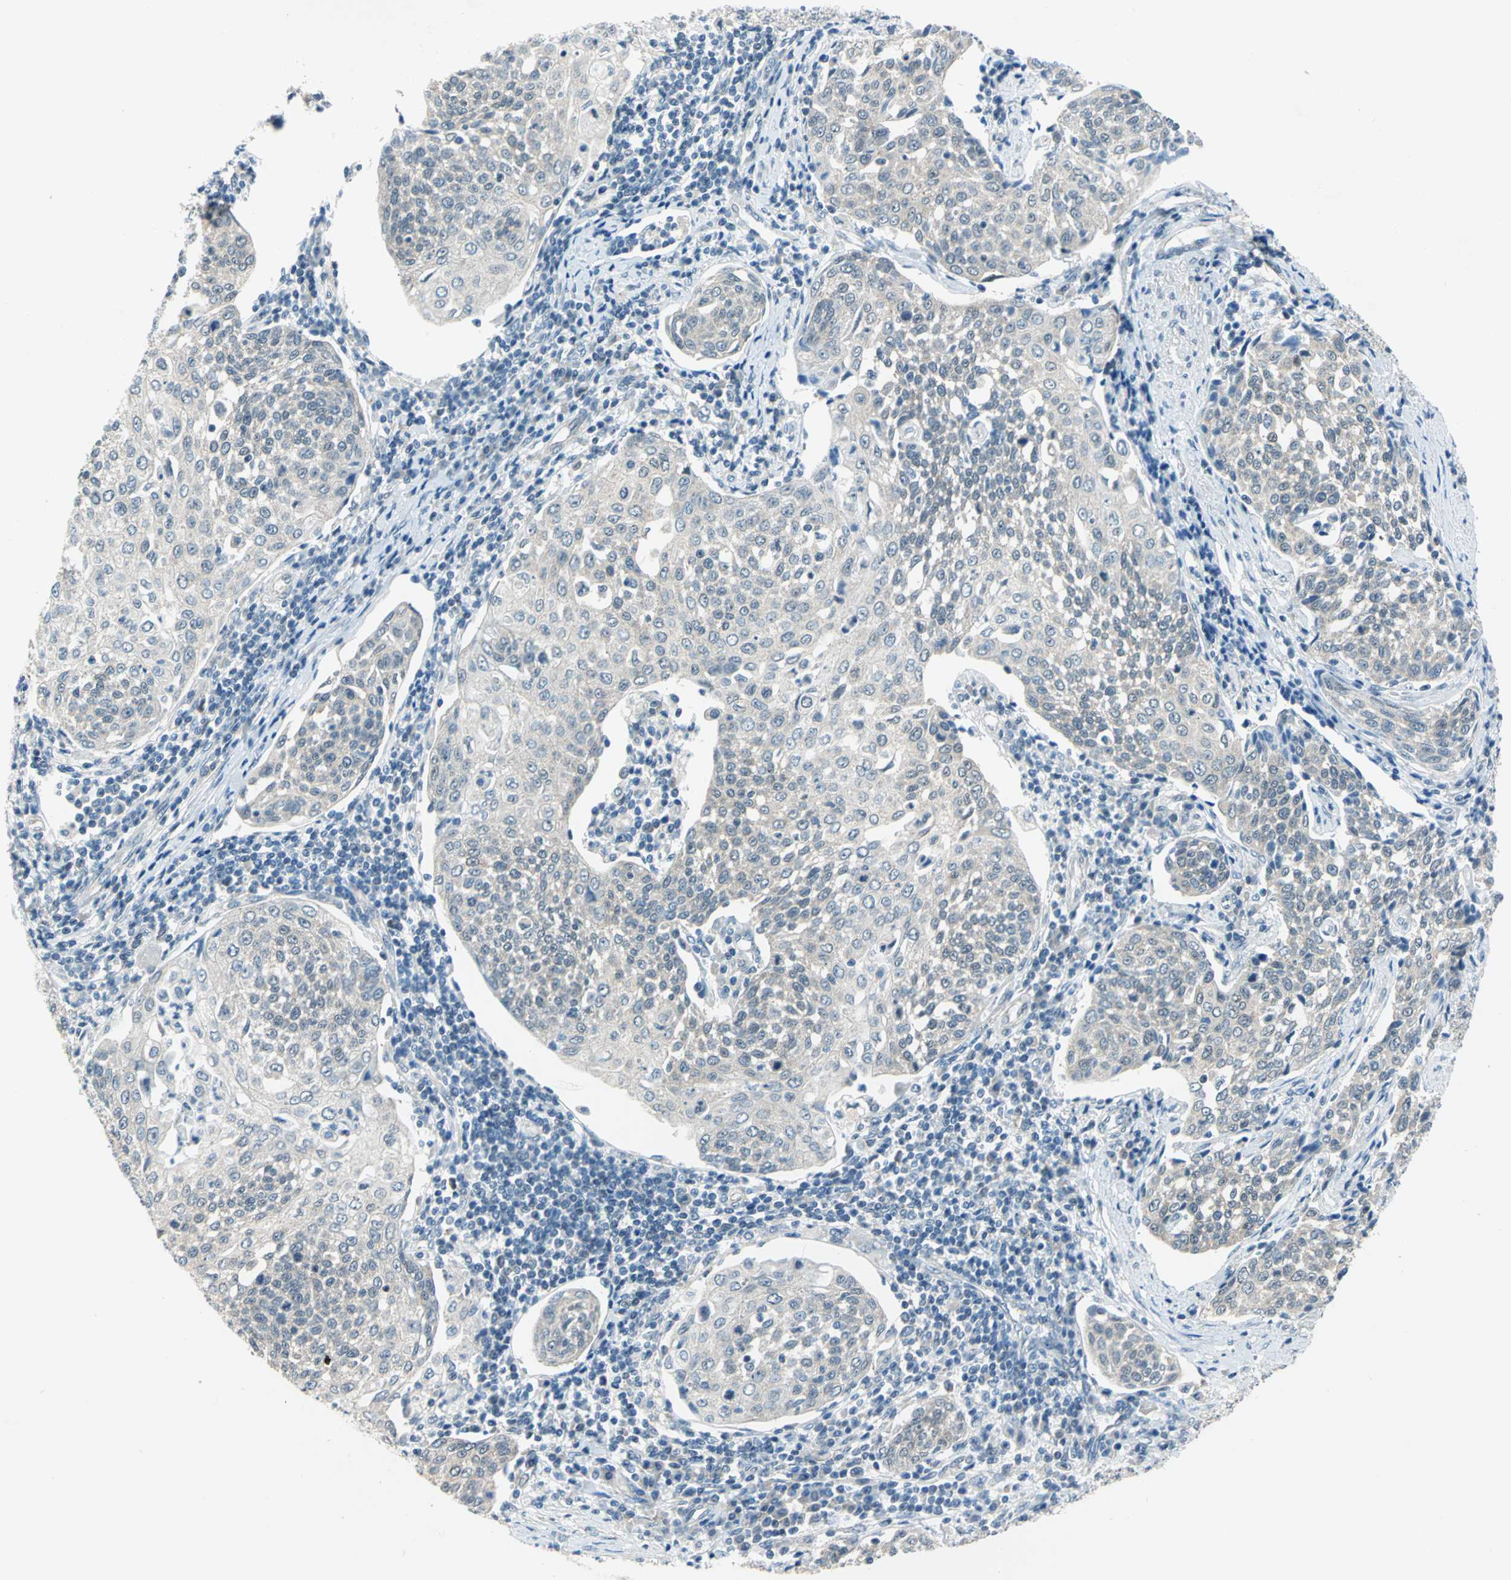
{"staining": {"intensity": "negative", "quantity": "none", "location": "none"}, "tissue": "cervical cancer", "cell_type": "Tumor cells", "image_type": "cancer", "snomed": [{"axis": "morphology", "description": "Squamous cell carcinoma, NOS"}, {"axis": "topography", "description": "Cervix"}], "caption": "Photomicrograph shows no significant protein staining in tumor cells of cervical cancer (squamous cell carcinoma).", "gene": "PIN1", "patient": {"sex": "female", "age": 34}}